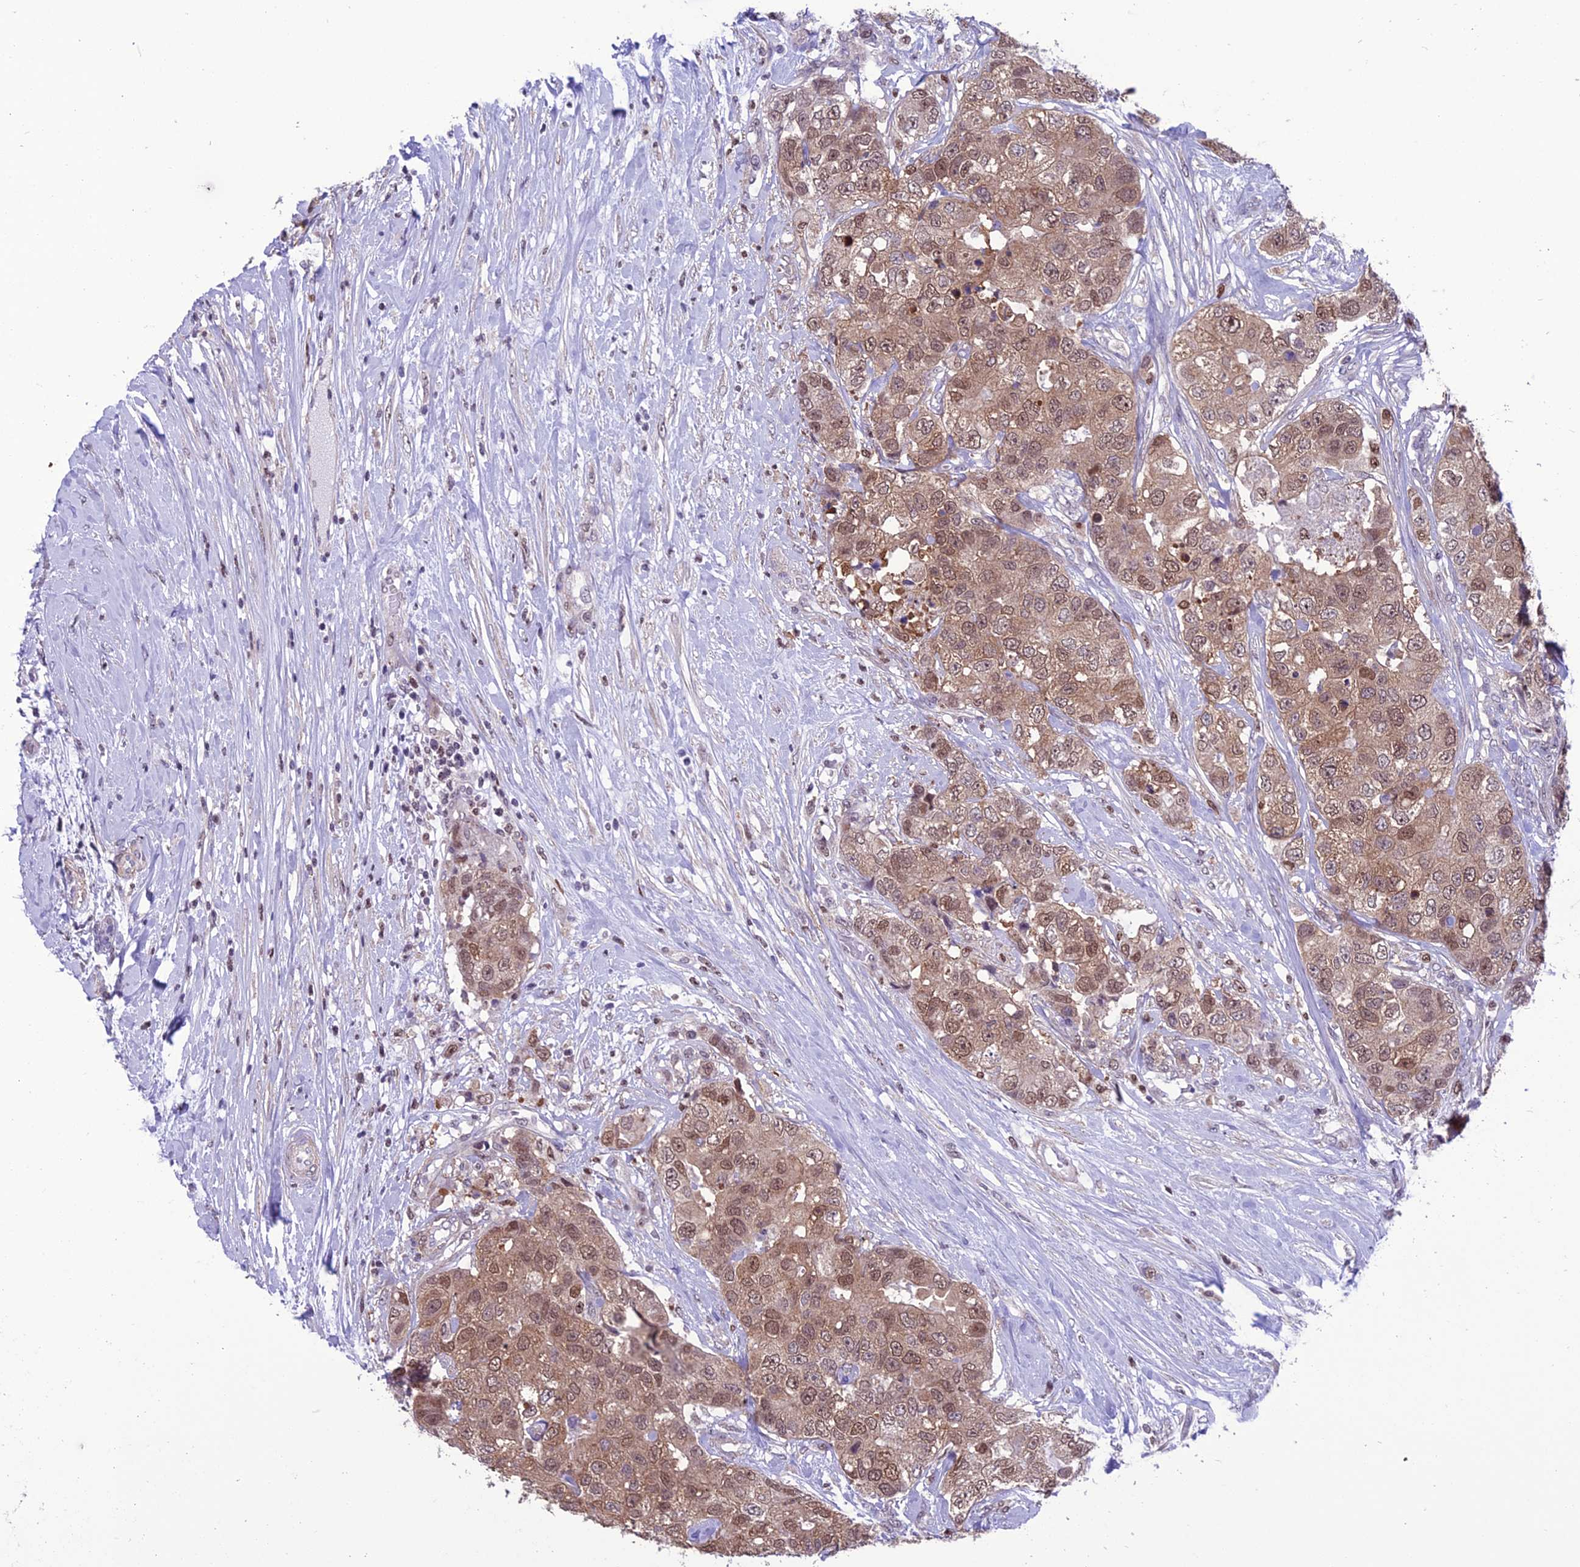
{"staining": {"intensity": "moderate", "quantity": ">75%", "location": "nuclear"}, "tissue": "breast cancer", "cell_type": "Tumor cells", "image_type": "cancer", "snomed": [{"axis": "morphology", "description": "Duct carcinoma"}, {"axis": "topography", "description": "Breast"}], "caption": "Protein expression analysis of breast cancer demonstrates moderate nuclear staining in about >75% of tumor cells. (brown staining indicates protein expression, while blue staining denotes nuclei).", "gene": "MIS12", "patient": {"sex": "female", "age": 62}}